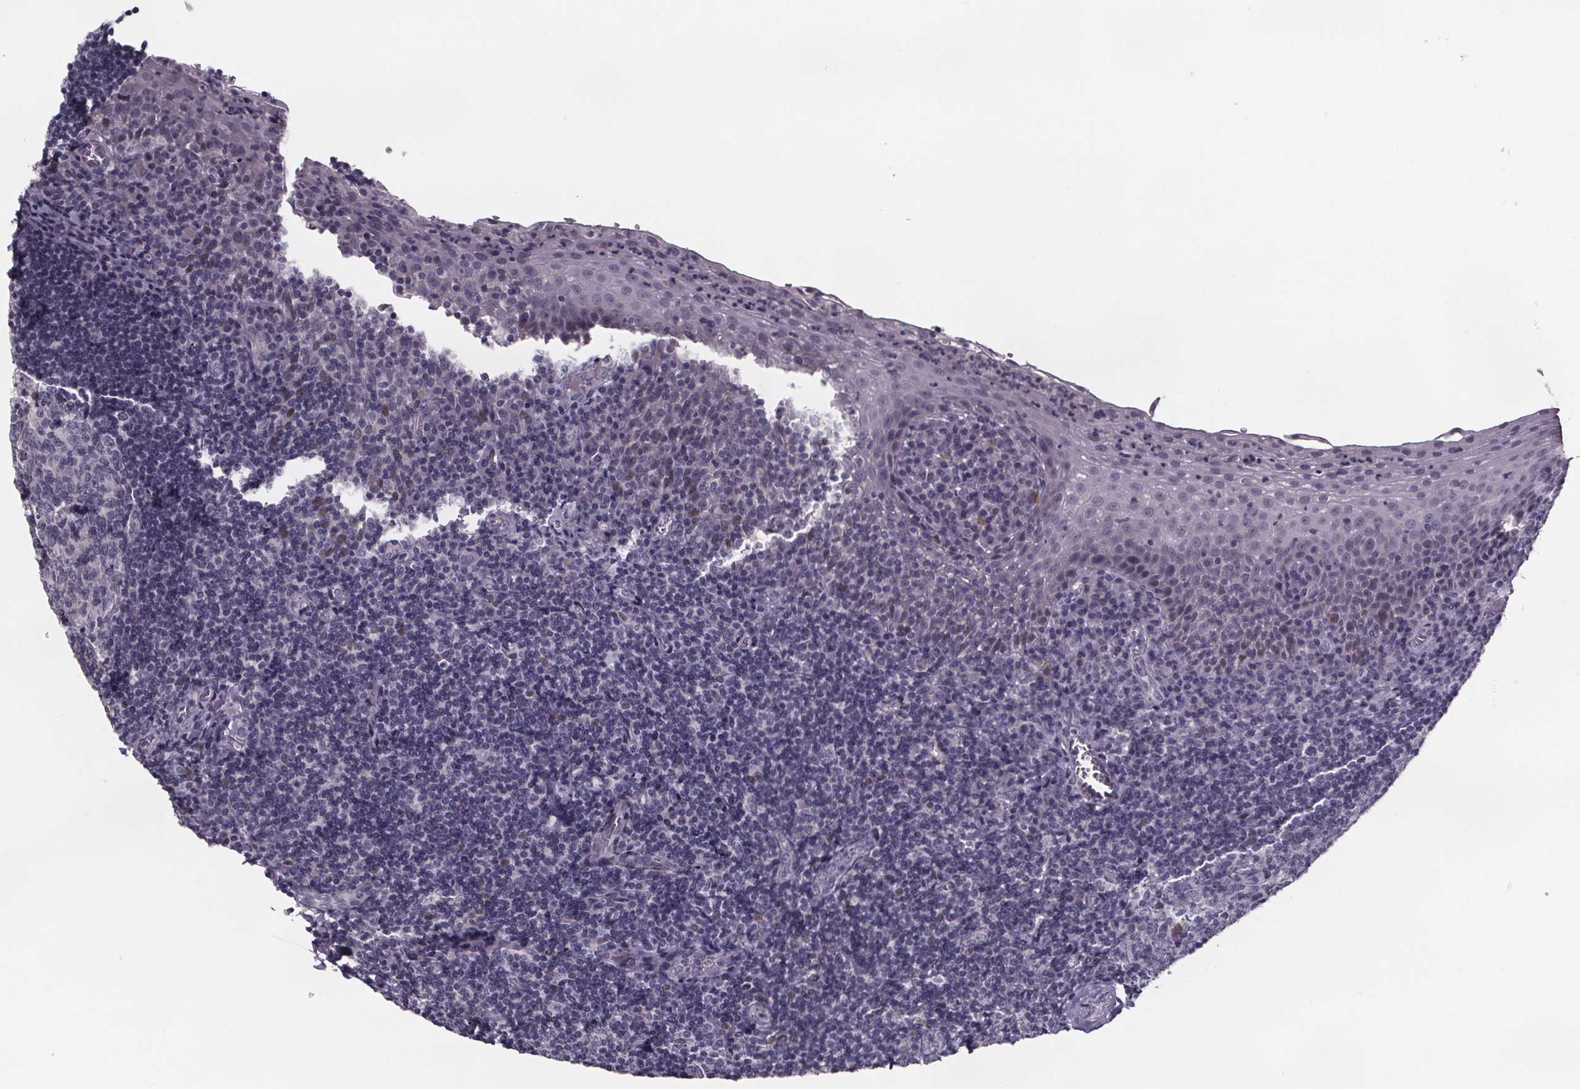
{"staining": {"intensity": "negative", "quantity": "none", "location": "none"}, "tissue": "tonsil", "cell_type": "Germinal center cells", "image_type": "normal", "snomed": [{"axis": "morphology", "description": "Normal tissue, NOS"}, {"axis": "morphology", "description": "Inflammation, NOS"}, {"axis": "topography", "description": "Tonsil"}], "caption": "DAB (3,3'-diaminobenzidine) immunohistochemical staining of unremarkable human tonsil reveals no significant positivity in germinal center cells.", "gene": "AR", "patient": {"sex": "female", "age": 31}}